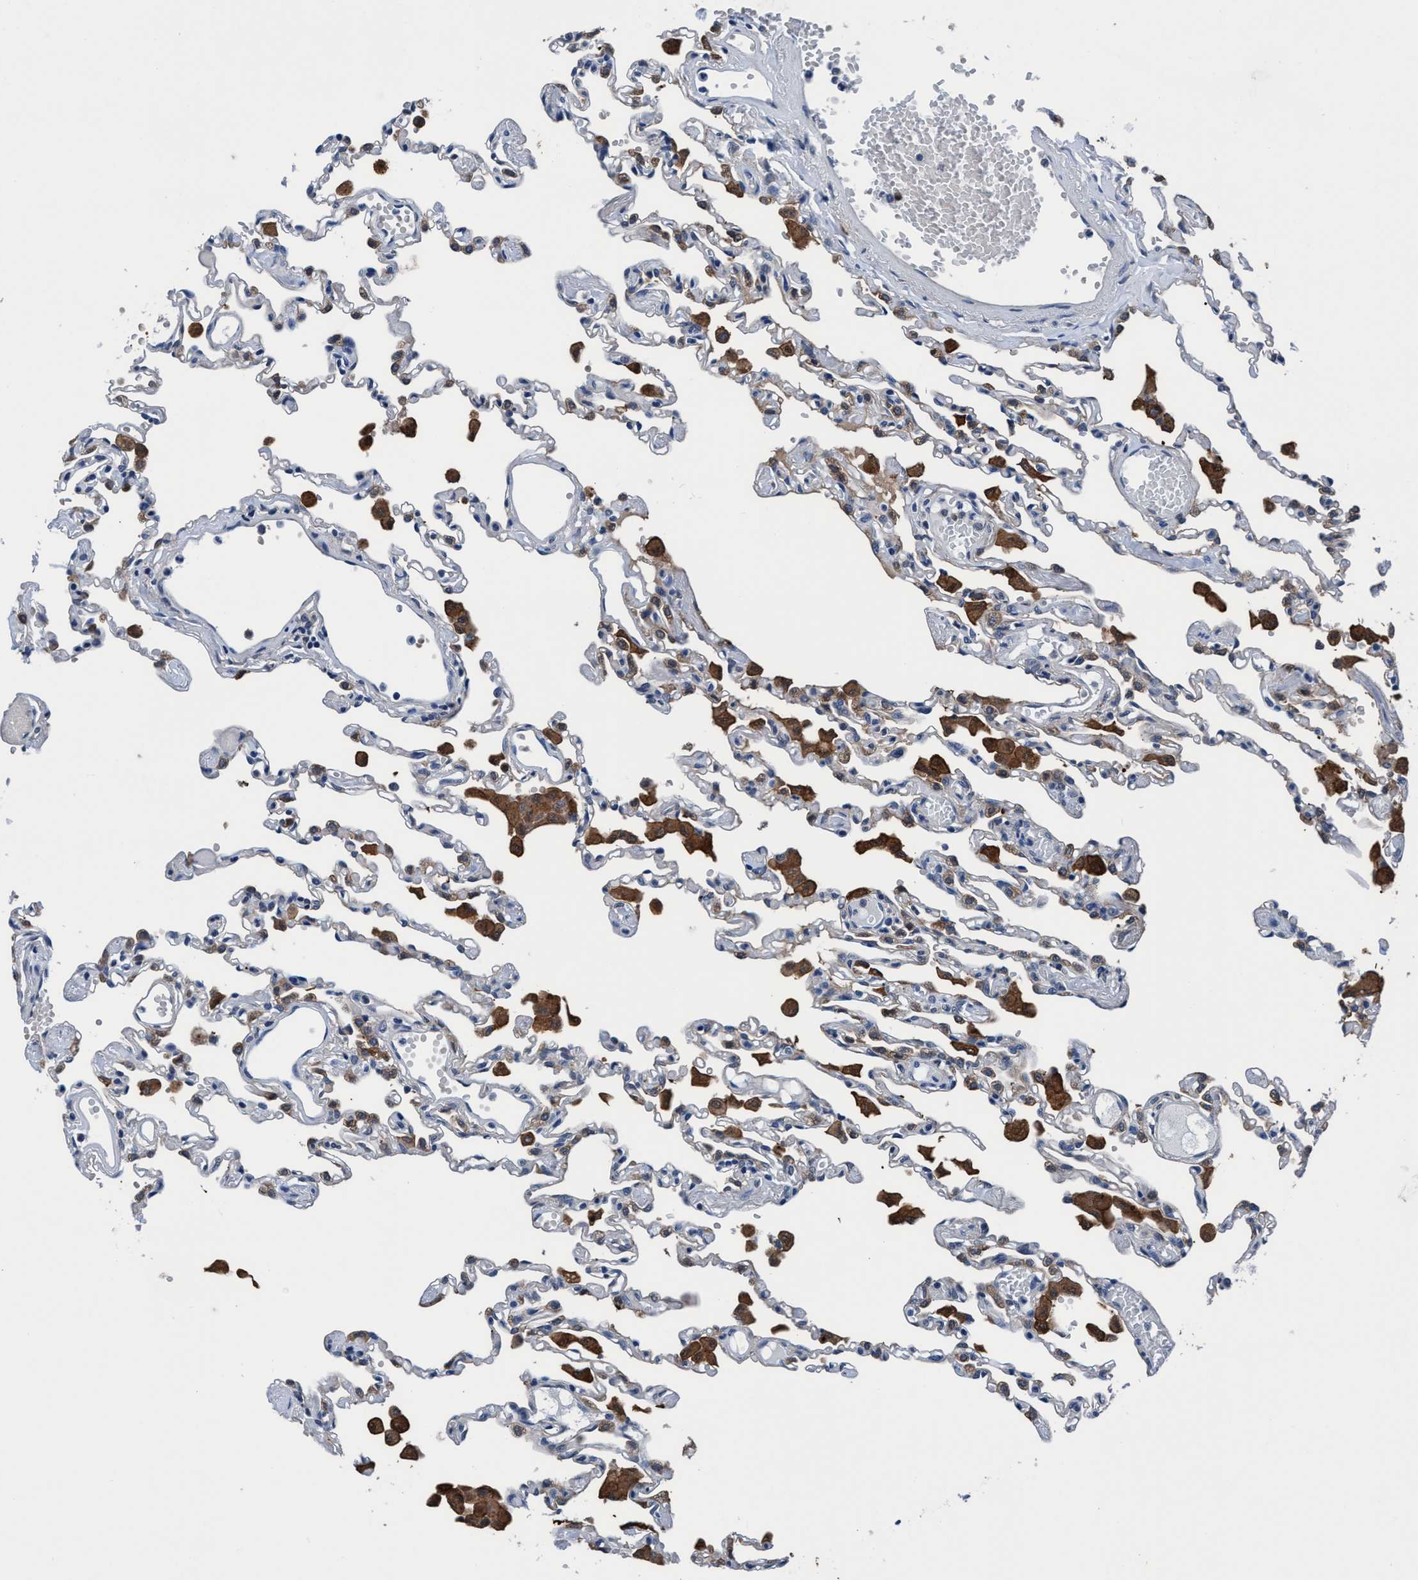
{"staining": {"intensity": "negative", "quantity": "none", "location": "none"}, "tissue": "lung", "cell_type": "Alveolar cells", "image_type": "normal", "snomed": [{"axis": "morphology", "description": "Normal tissue, NOS"}, {"axis": "topography", "description": "Bronchus"}, {"axis": "topography", "description": "Lung"}], "caption": "Lung was stained to show a protein in brown. There is no significant expression in alveolar cells. (Stains: DAB (3,3'-diaminobenzidine) immunohistochemistry with hematoxylin counter stain, Microscopy: brightfield microscopy at high magnification).", "gene": "TMEM94", "patient": {"sex": "female", "age": 49}}